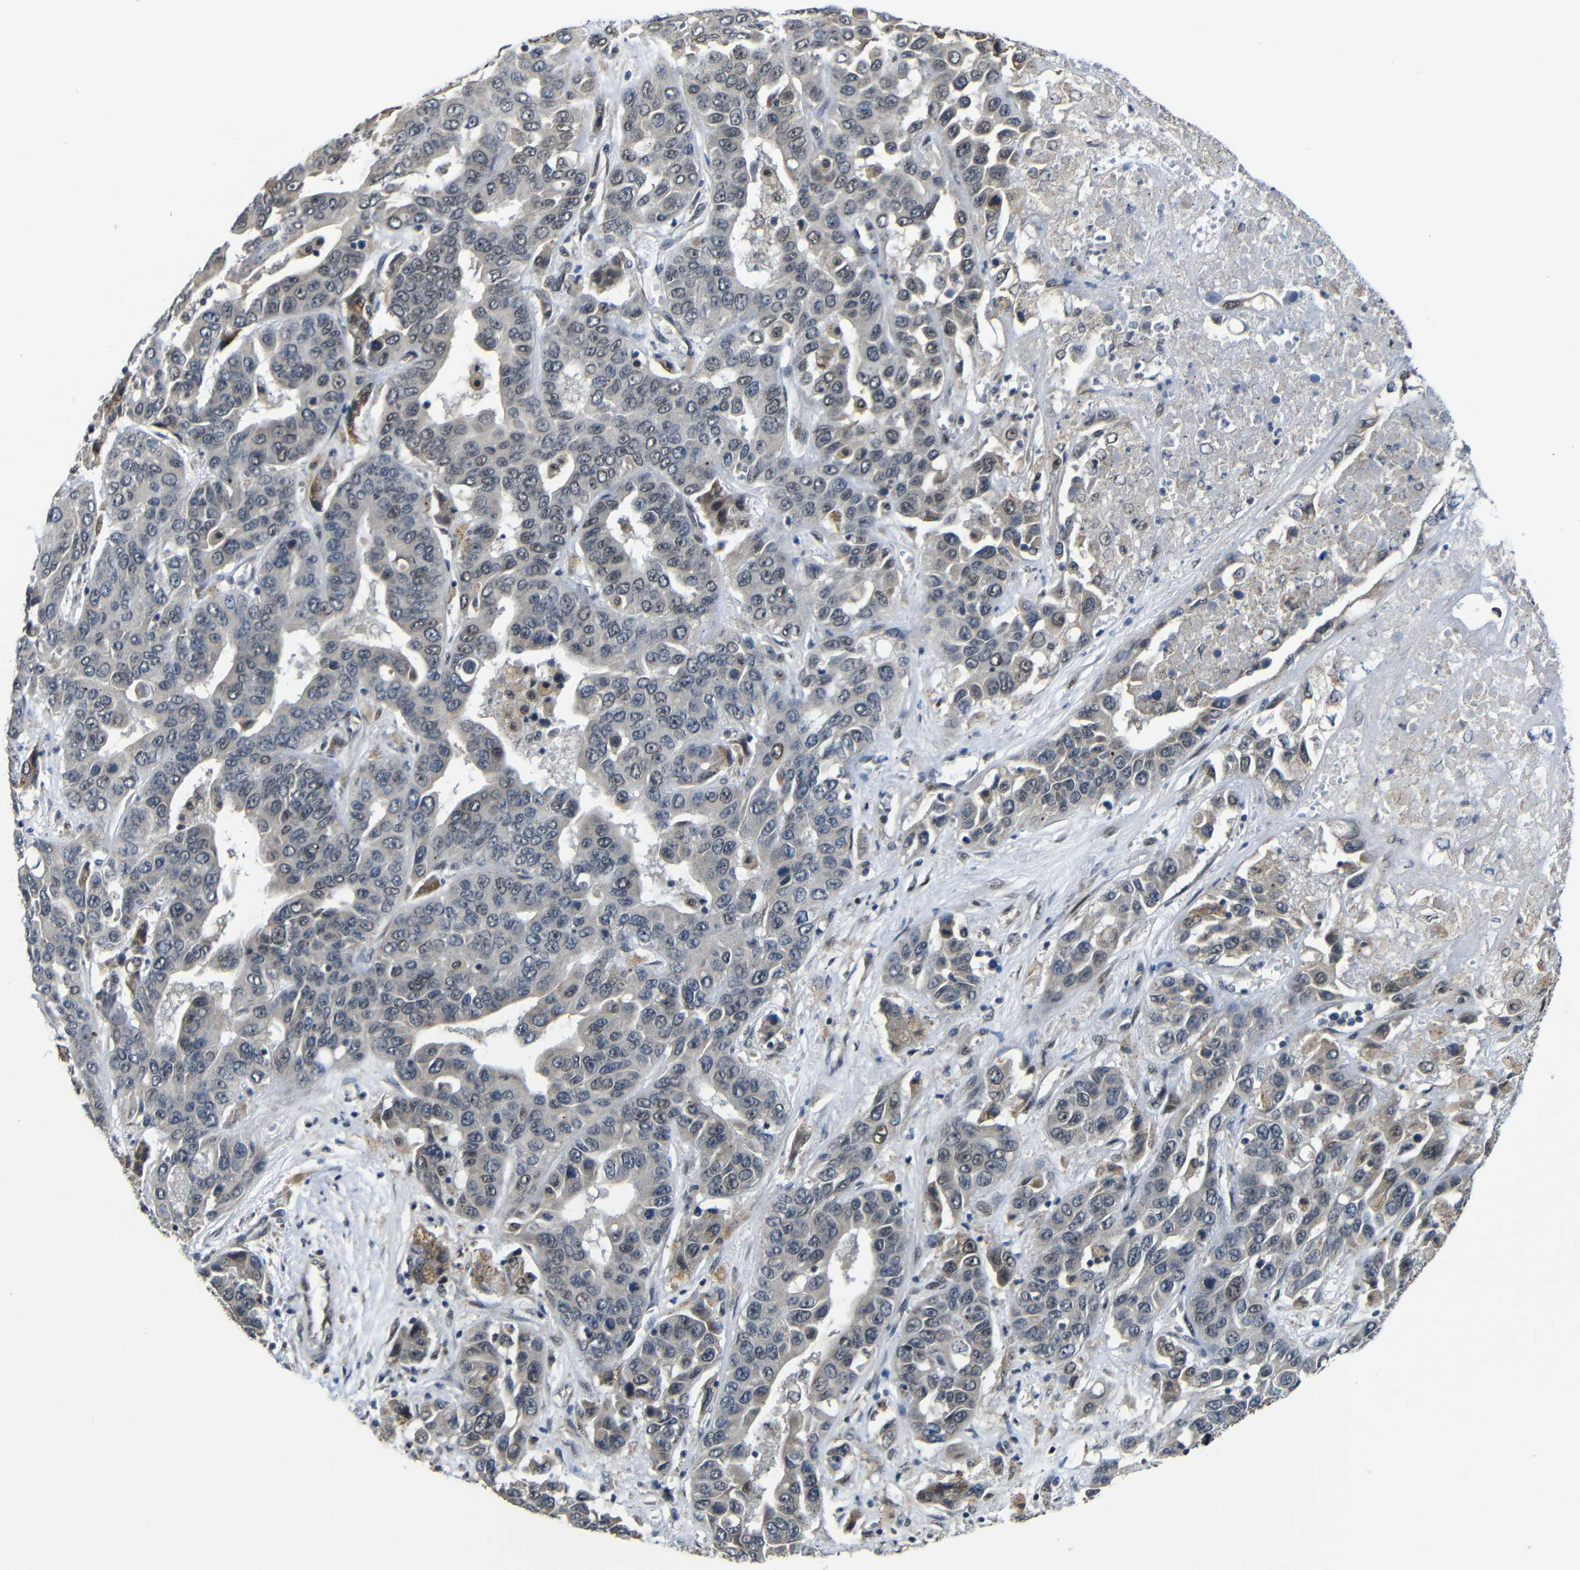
{"staining": {"intensity": "weak", "quantity": "<25%", "location": "cytoplasmic/membranous"}, "tissue": "liver cancer", "cell_type": "Tumor cells", "image_type": "cancer", "snomed": [{"axis": "morphology", "description": "Cholangiocarcinoma"}, {"axis": "topography", "description": "Liver"}], "caption": "A high-resolution micrograph shows immunohistochemistry (IHC) staining of cholangiocarcinoma (liver), which exhibits no significant expression in tumor cells. Nuclei are stained in blue.", "gene": "FAM172A", "patient": {"sex": "female", "age": 52}}